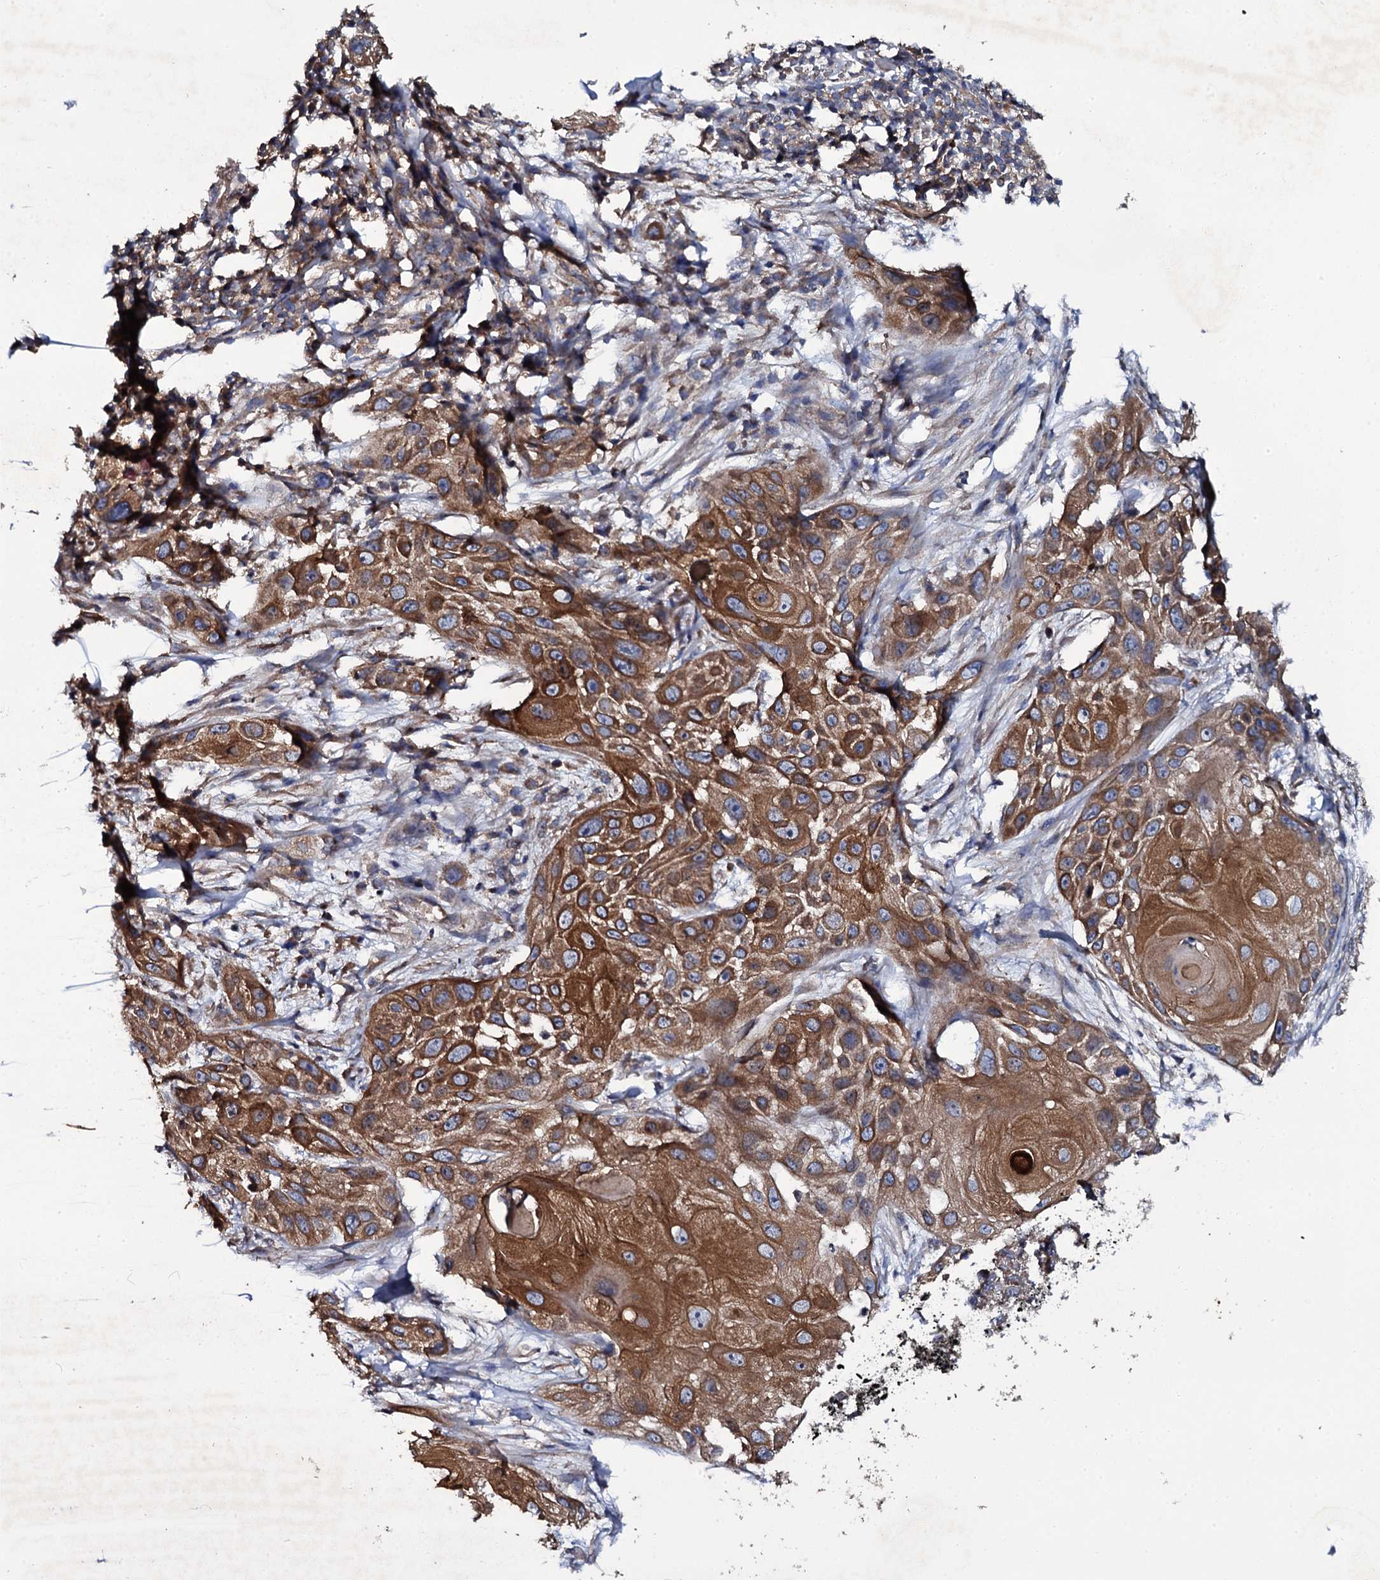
{"staining": {"intensity": "strong", "quantity": ">75%", "location": "cytoplasmic/membranous"}, "tissue": "skin cancer", "cell_type": "Tumor cells", "image_type": "cancer", "snomed": [{"axis": "morphology", "description": "Squamous cell carcinoma, NOS"}, {"axis": "topography", "description": "Skin"}], "caption": "Immunohistochemistry (IHC) (DAB) staining of human skin cancer (squamous cell carcinoma) shows strong cytoplasmic/membranous protein positivity in approximately >75% of tumor cells.", "gene": "TTC23", "patient": {"sex": "female", "age": 44}}